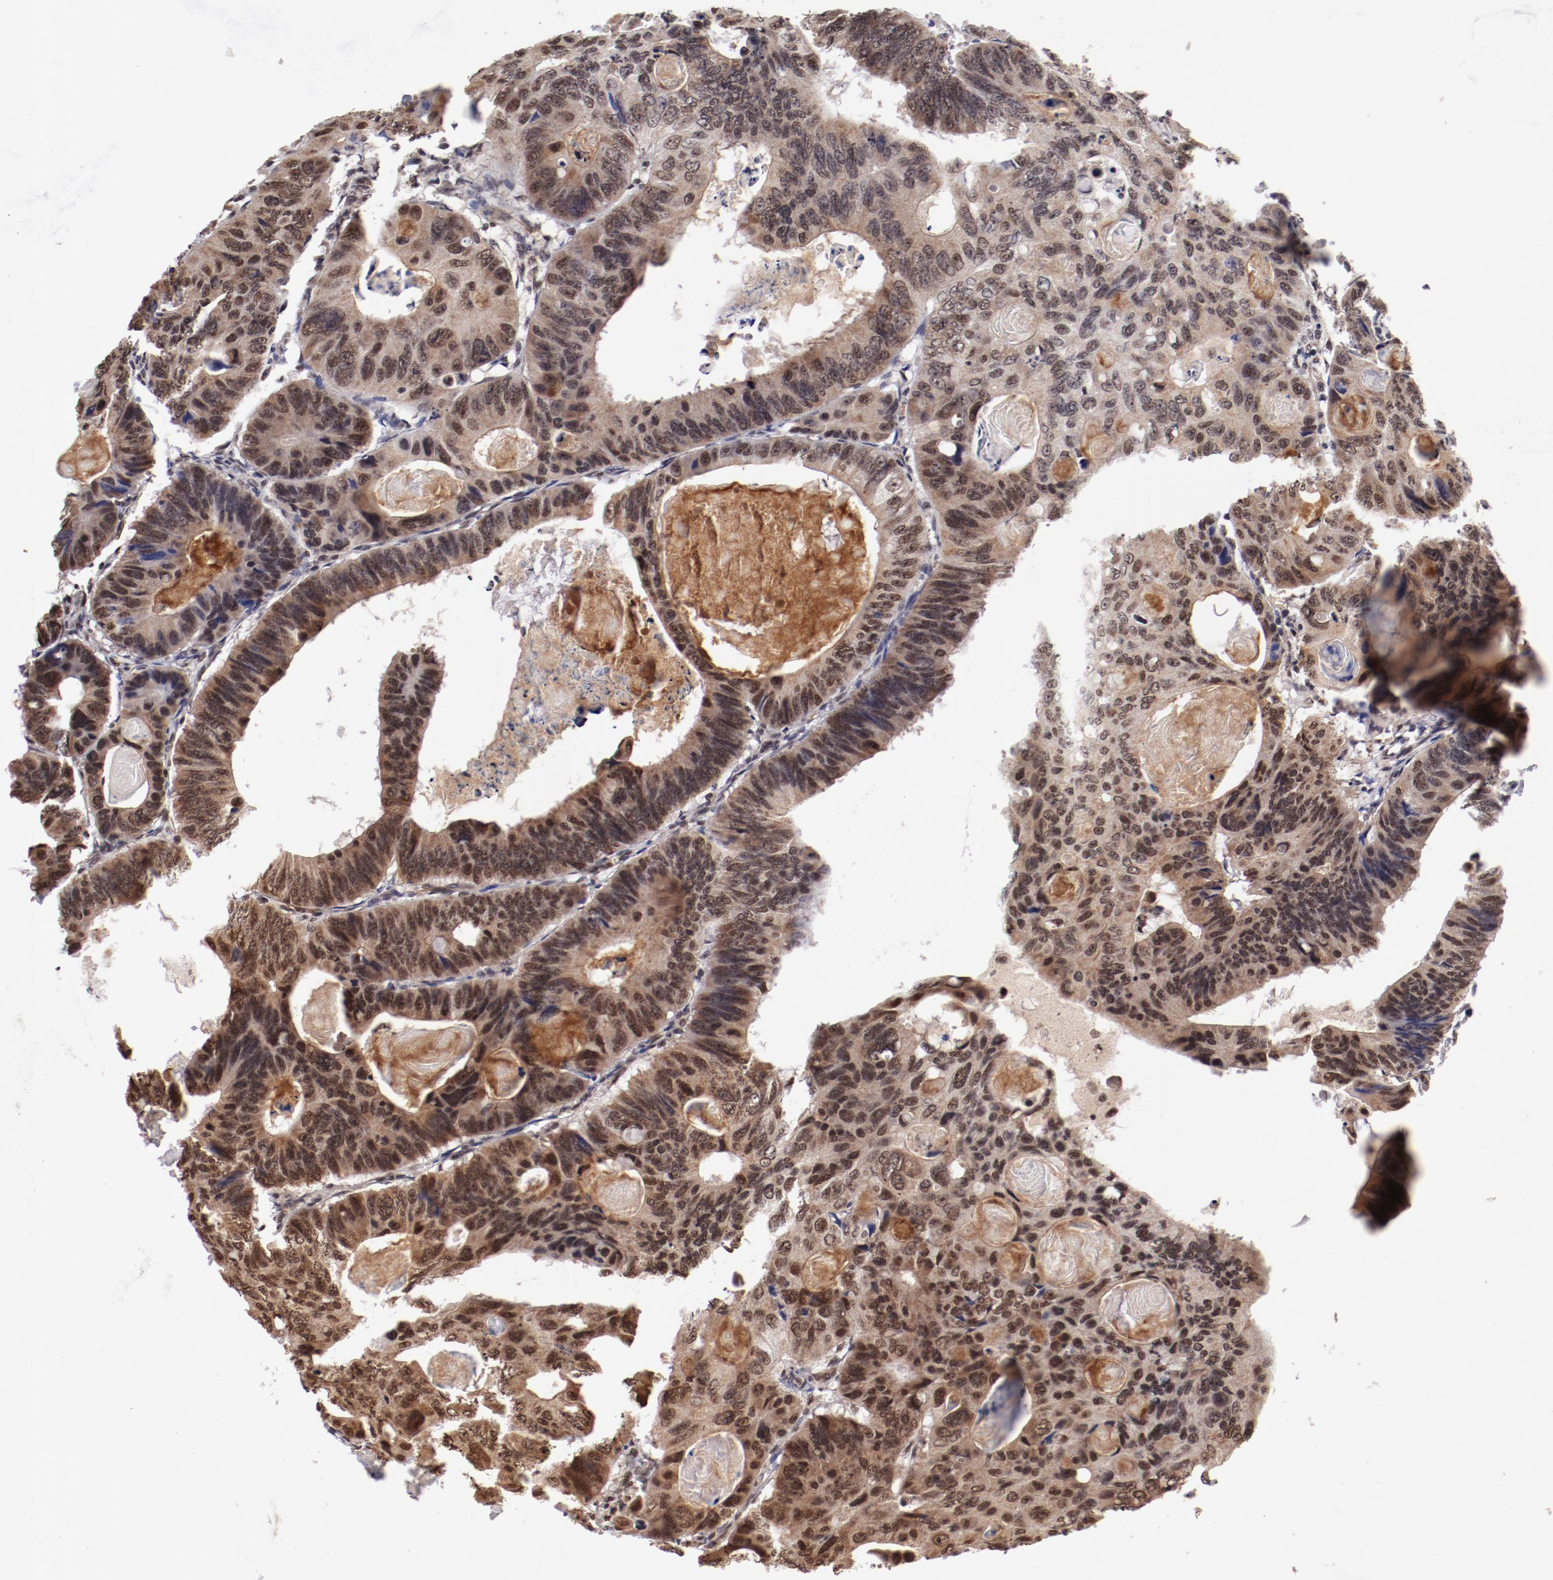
{"staining": {"intensity": "moderate", "quantity": ">75%", "location": "nuclear"}, "tissue": "colorectal cancer", "cell_type": "Tumor cells", "image_type": "cancer", "snomed": [{"axis": "morphology", "description": "Adenocarcinoma, NOS"}, {"axis": "topography", "description": "Colon"}], "caption": "Protein analysis of colorectal cancer (adenocarcinoma) tissue displays moderate nuclear staining in about >75% of tumor cells.", "gene": "ABL2", "patient": {"sex": "female", "age": 55}}